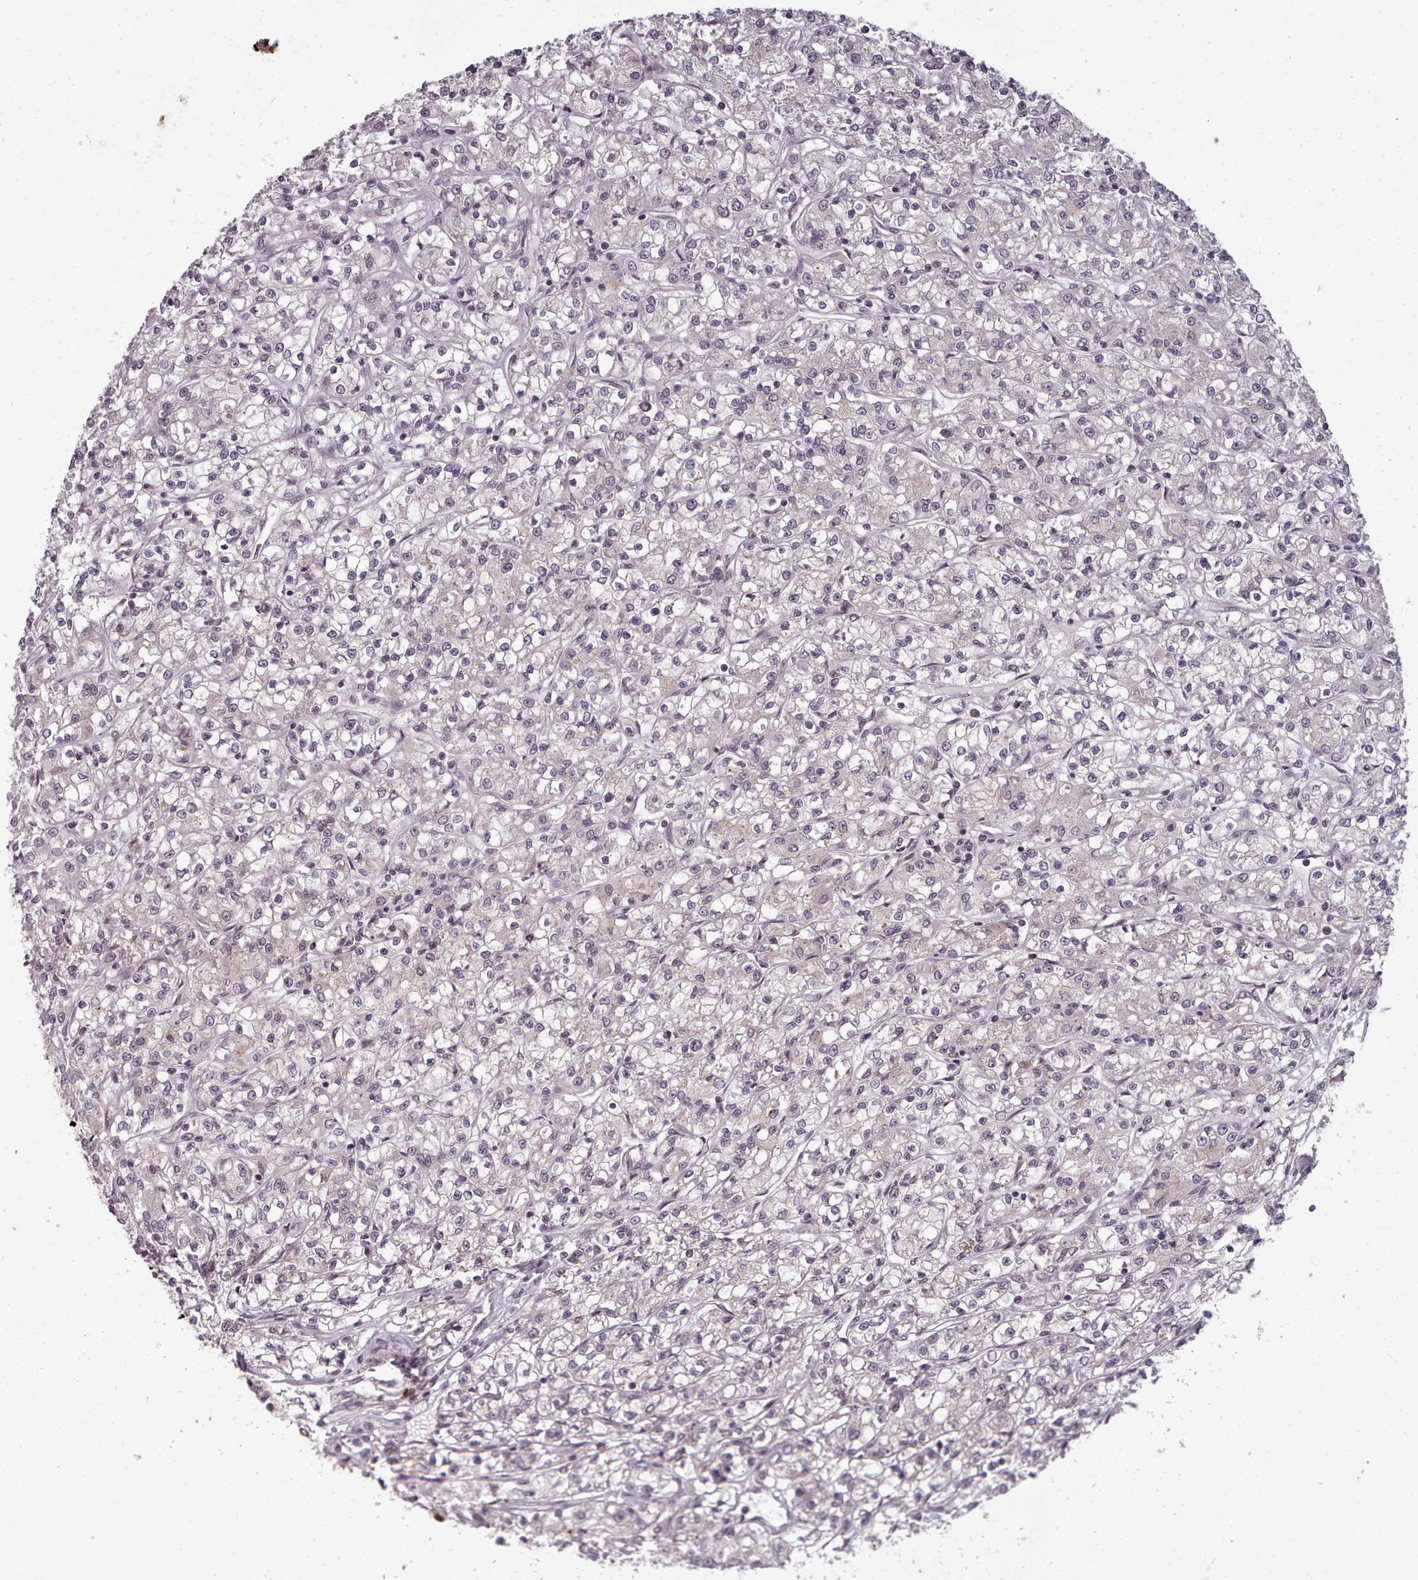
{"staining": {"intensity": "negative", "quantity": "none", "location": "none"}, "tissue": "renal cancer", "cell_type": "Tumor cells", "image_type": "cancer", "snomed": [{"axis": "morphology", "description": "Adenocarcinoma, NOS"}, {"axis": "topography", "description": "Kidney"}], "caption": "High power microscopy image of an IHC photomicrograph of renal adenocarcinoma, revealing no significant staining in tumor cells.", "gene": "DHX8", "patient": {"sex": "female", "age": 59}}